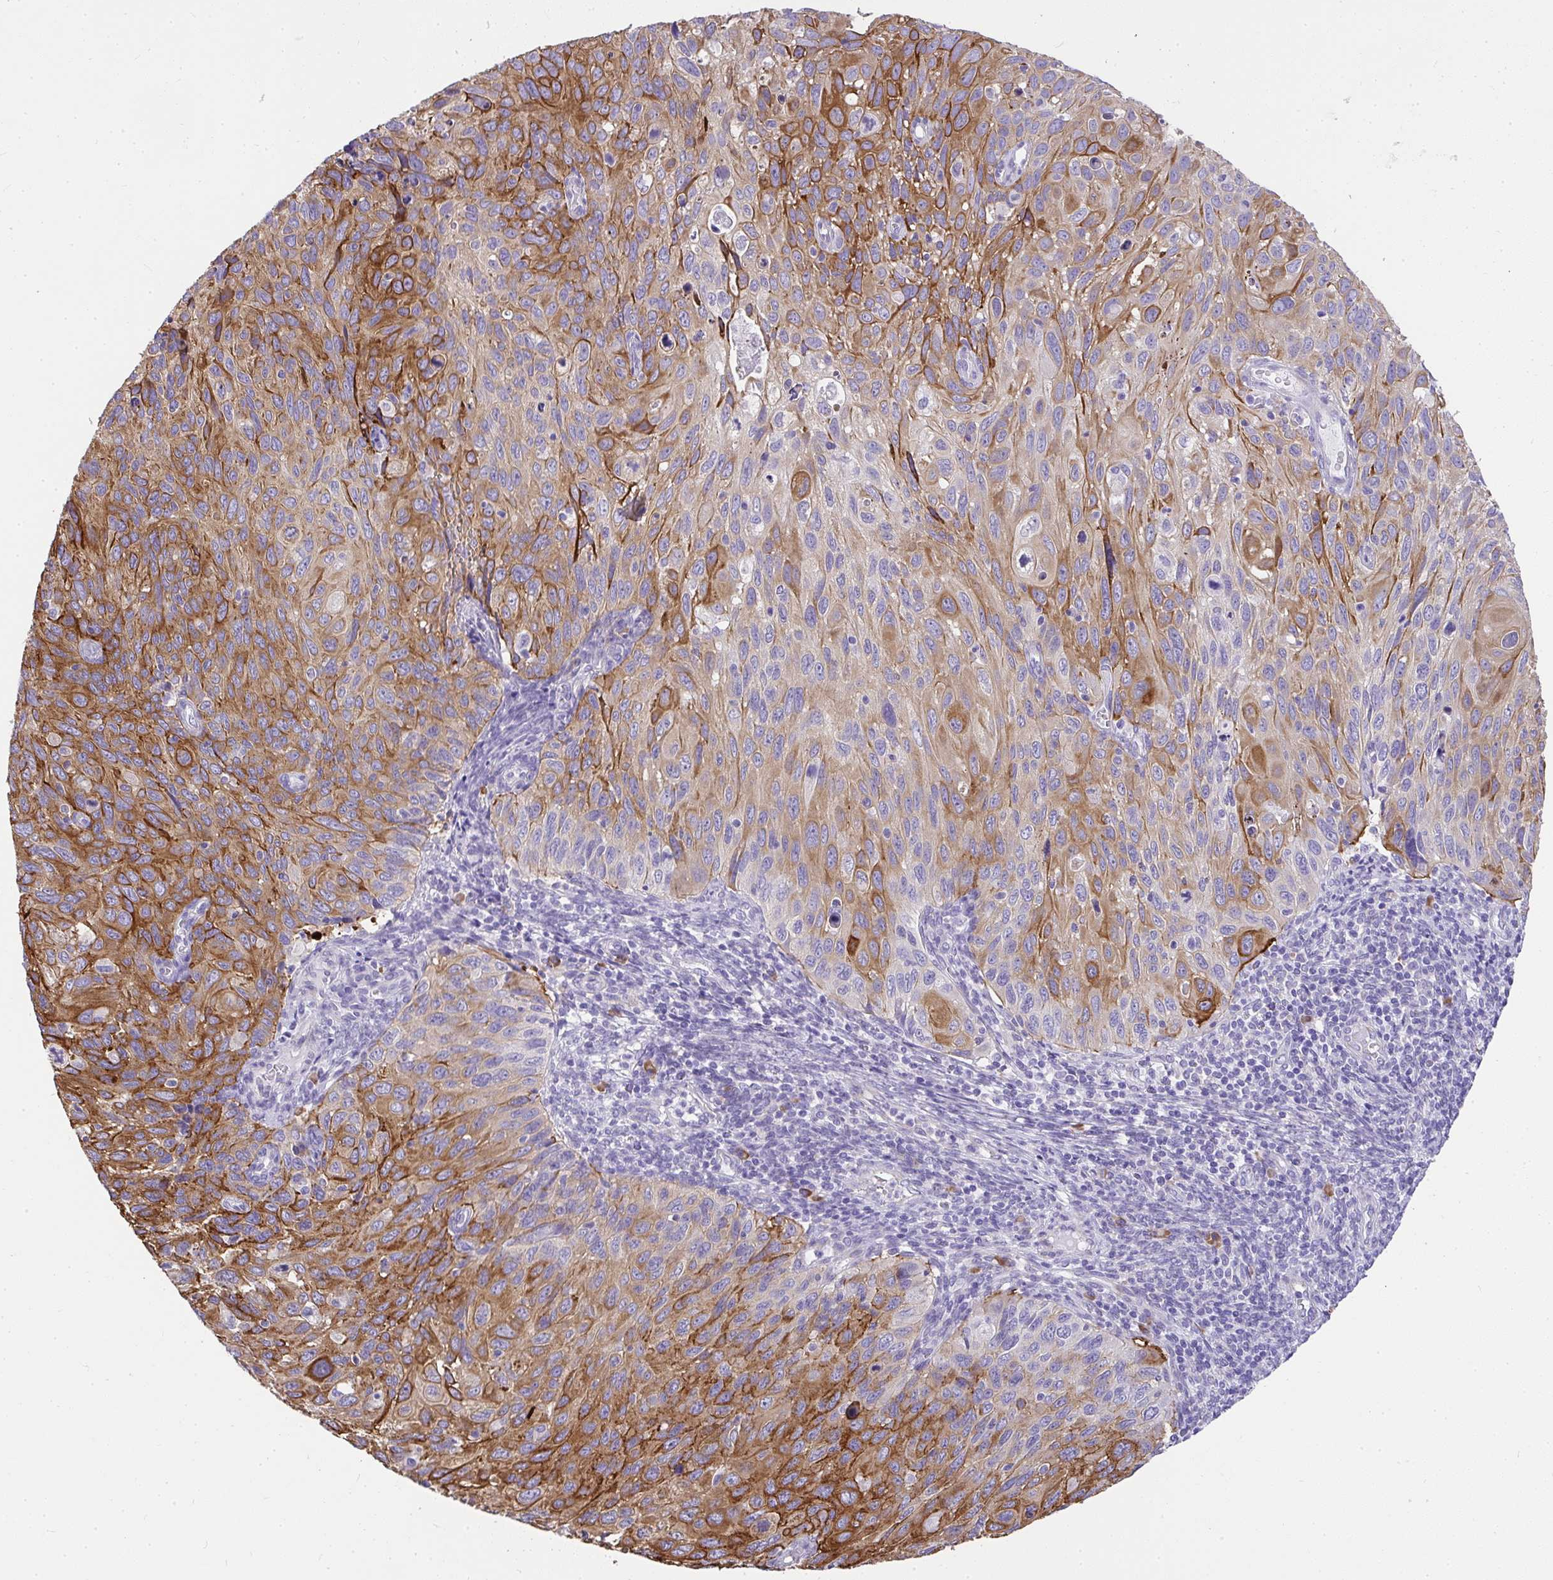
{"staining": {"intensity": "strong", "quantity": "25%-75%", "location": "cytoplasmic/membranous"}, "tissue": "cervical cancer", "cell_type": "Tumor cells", "image_type": "cancer", "snomed": [{"axis": "morphology", "description": "Squamous cell carcinoma, NOS"}, {"axis": "topography", "description": "Cervix"}], "caption": "Tumor cells display high levels of strong cytoplasmic/membranous positivity in approximately 25%-75% of cells in human cervical cancer.", "gene": "ADRA2C", "patient": {"sex": "female", "age": 70}}